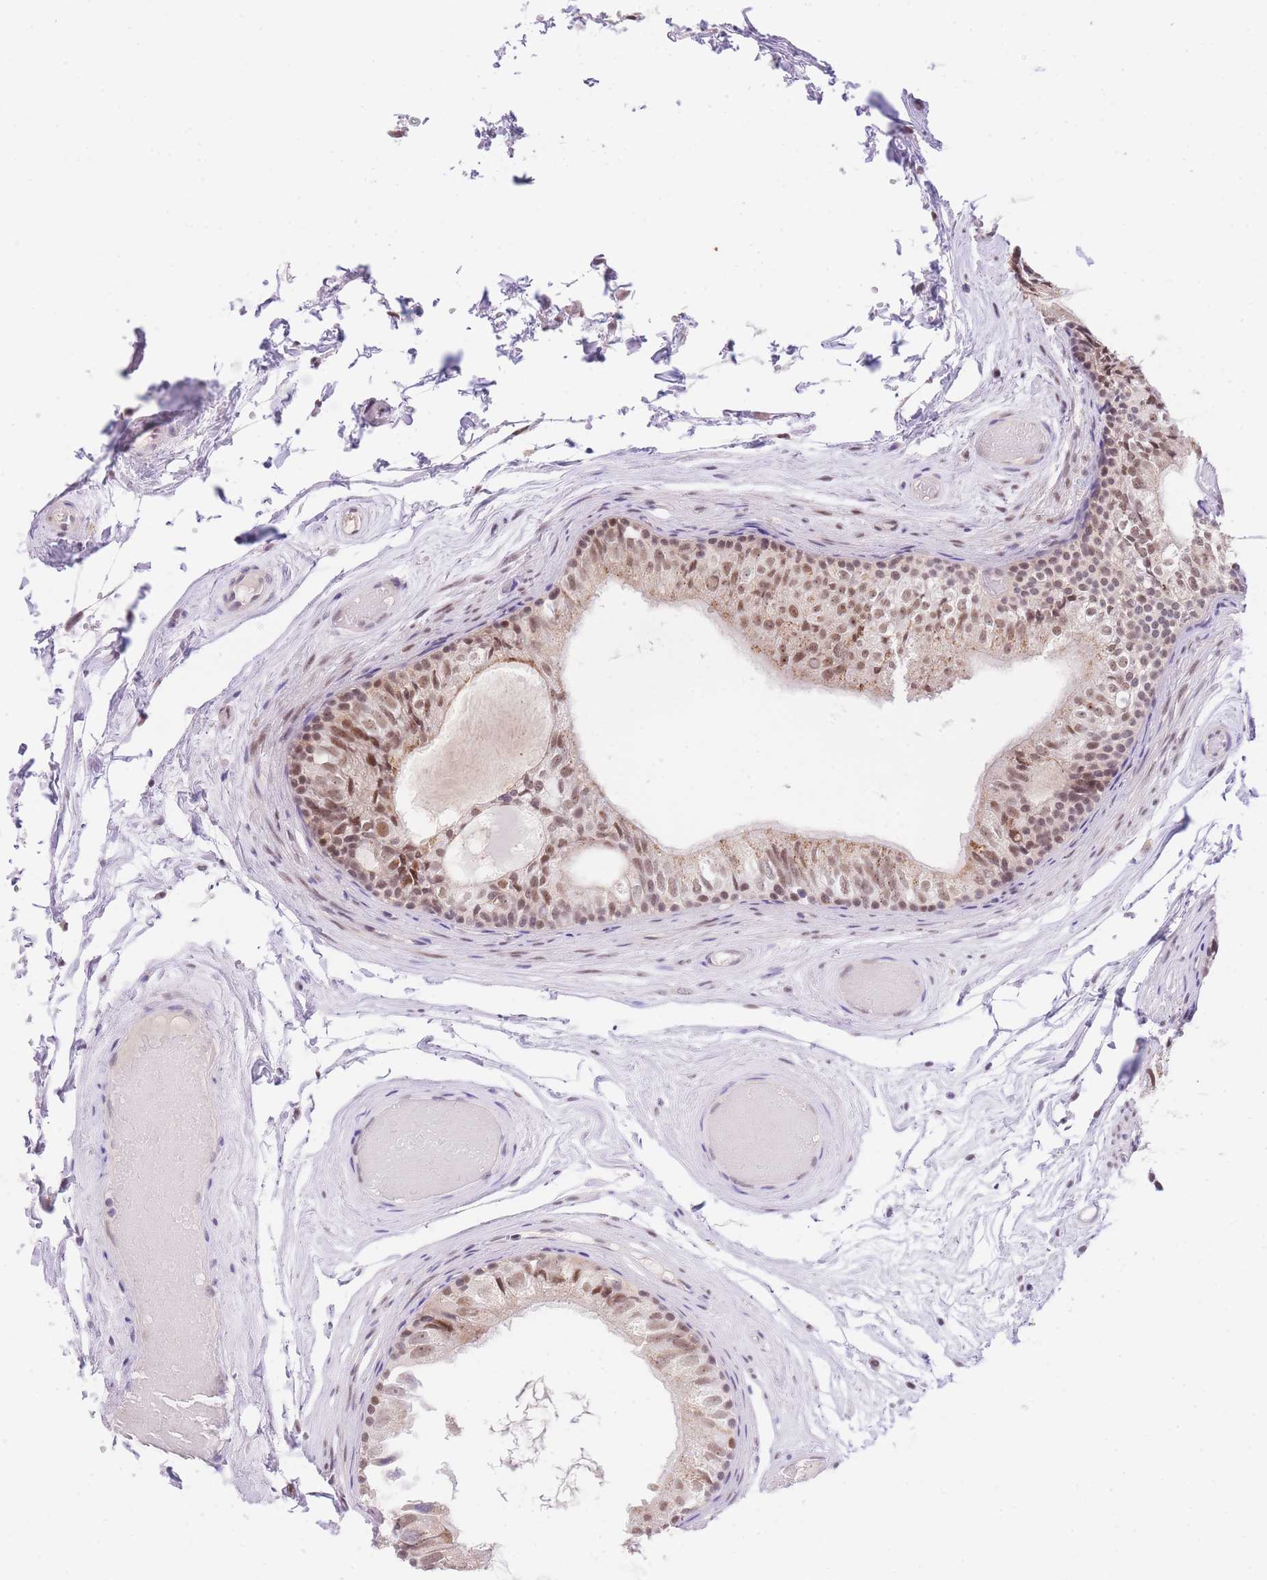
{"staining": {"intensity": "moderate", "quantity": ">75%", "location": "nuclear"}, "tissue": "epididymis", "cell_type": "Glandular cells", "image_type": "normal", "snomed": [{"axis": "morphology", "description": "Normal tissue, NOS"}, {"axis": "topography", "description": "Epididymis"}], "caption": "Protein staining of benign epididymis exhibits moderate nuclear expression in about >75% of glandular cells.", "gene": "UBXN7", "patient": {"sex": "male", "age": 79}}